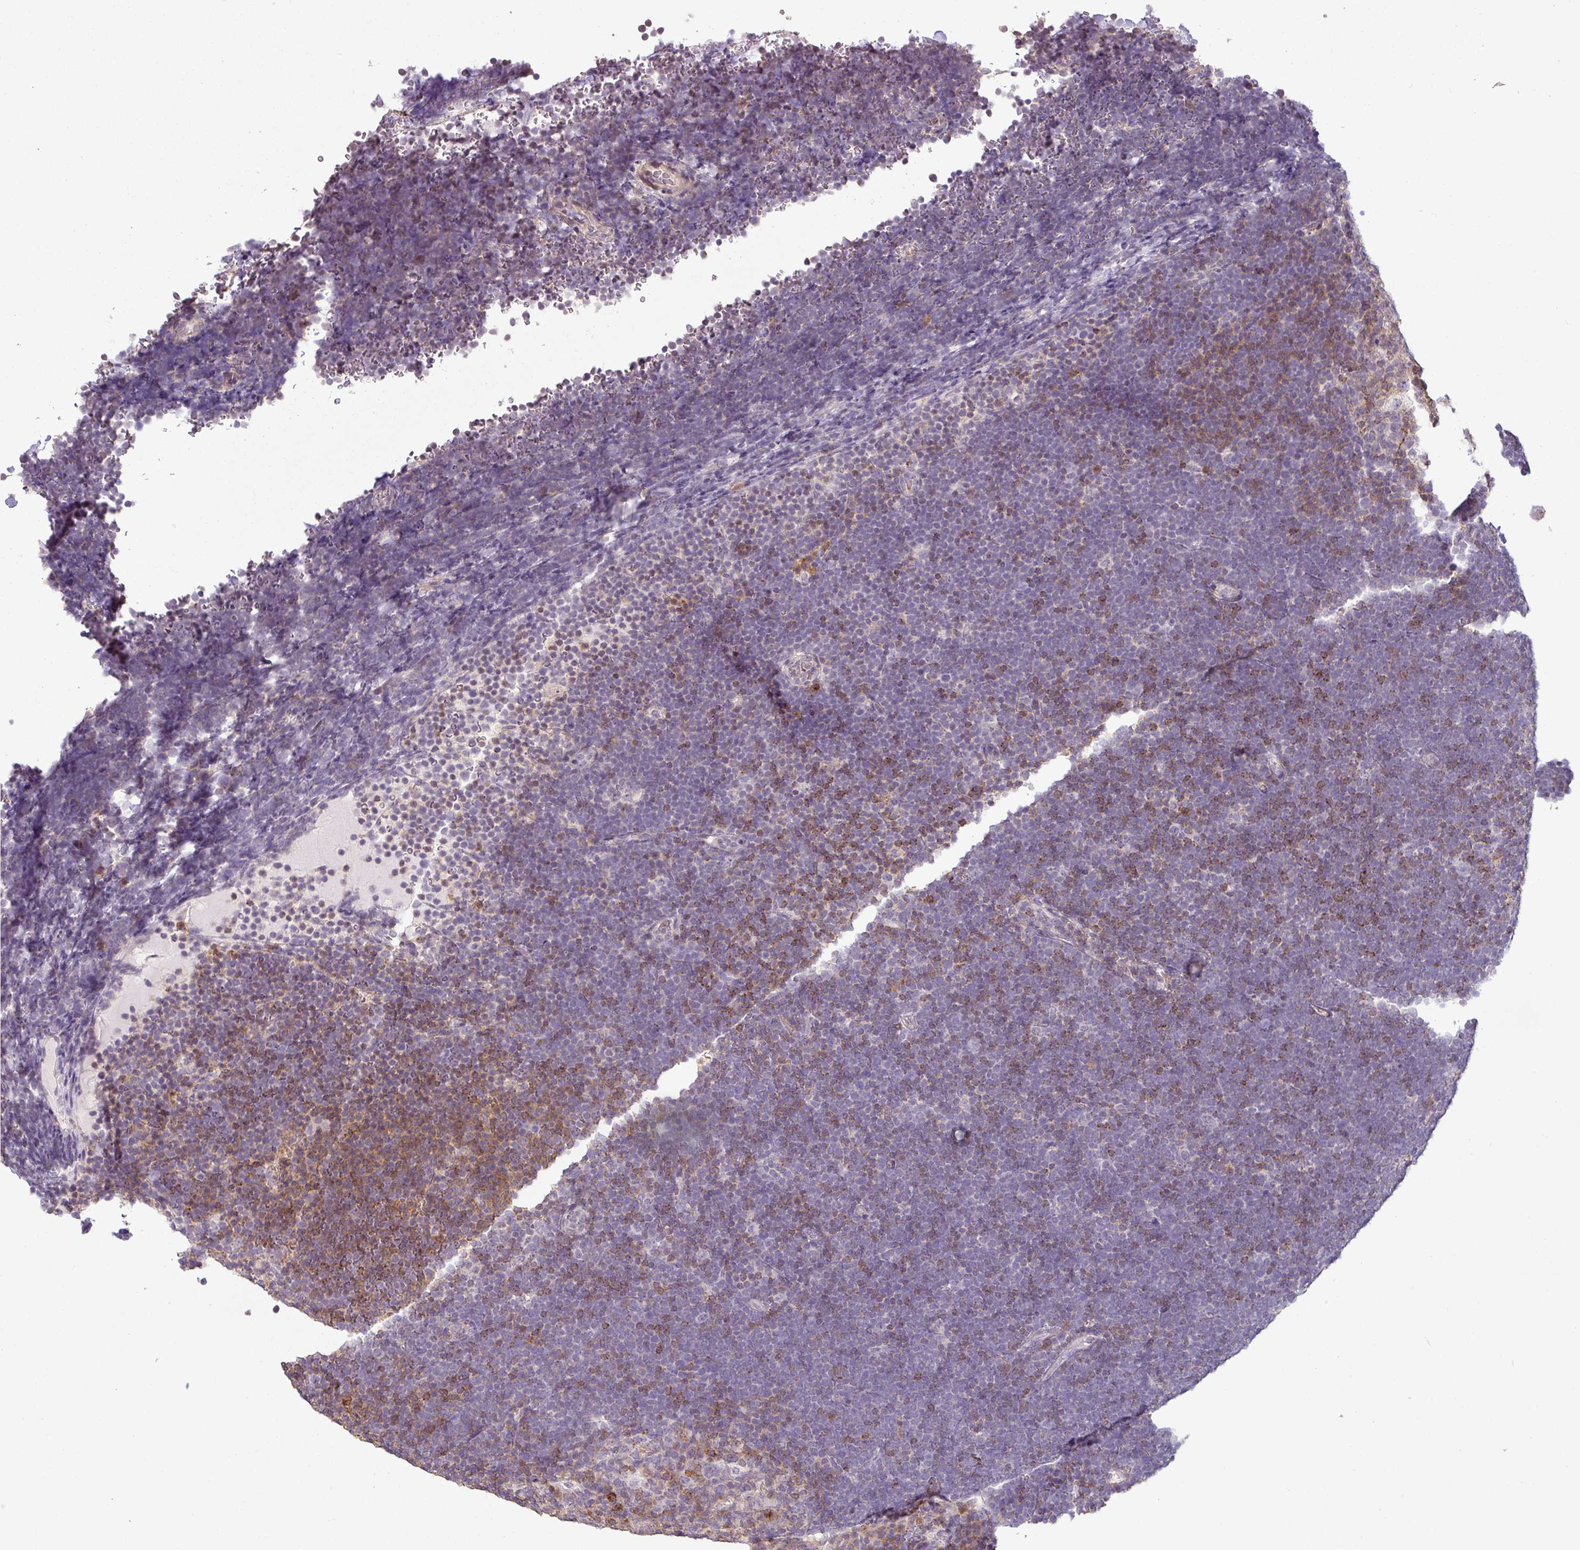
{"staining": {"intensity": "weak", "quantity": "25%-75%", "location": "cytoplasmic/membranous"}, "tissue": "lymphoma", "cell_type": "Tumor cells", "image_type": "cancer", "snomed": [{"axis": "morphology", "description": "Malignant lymphoma, non-Hodgkin's type, High grade"}, {"axis": "topography", "description": "Lymph node"}], "caption": "An immunohistochemistry photomicrograph of tumor tissue is shown. Protein staining in brown highlights weak cytoplasmic/membranous positivity in lymphoma within tumor cells.", "gene": "LY9", "patient": {"sex": "male", "age": 13}}